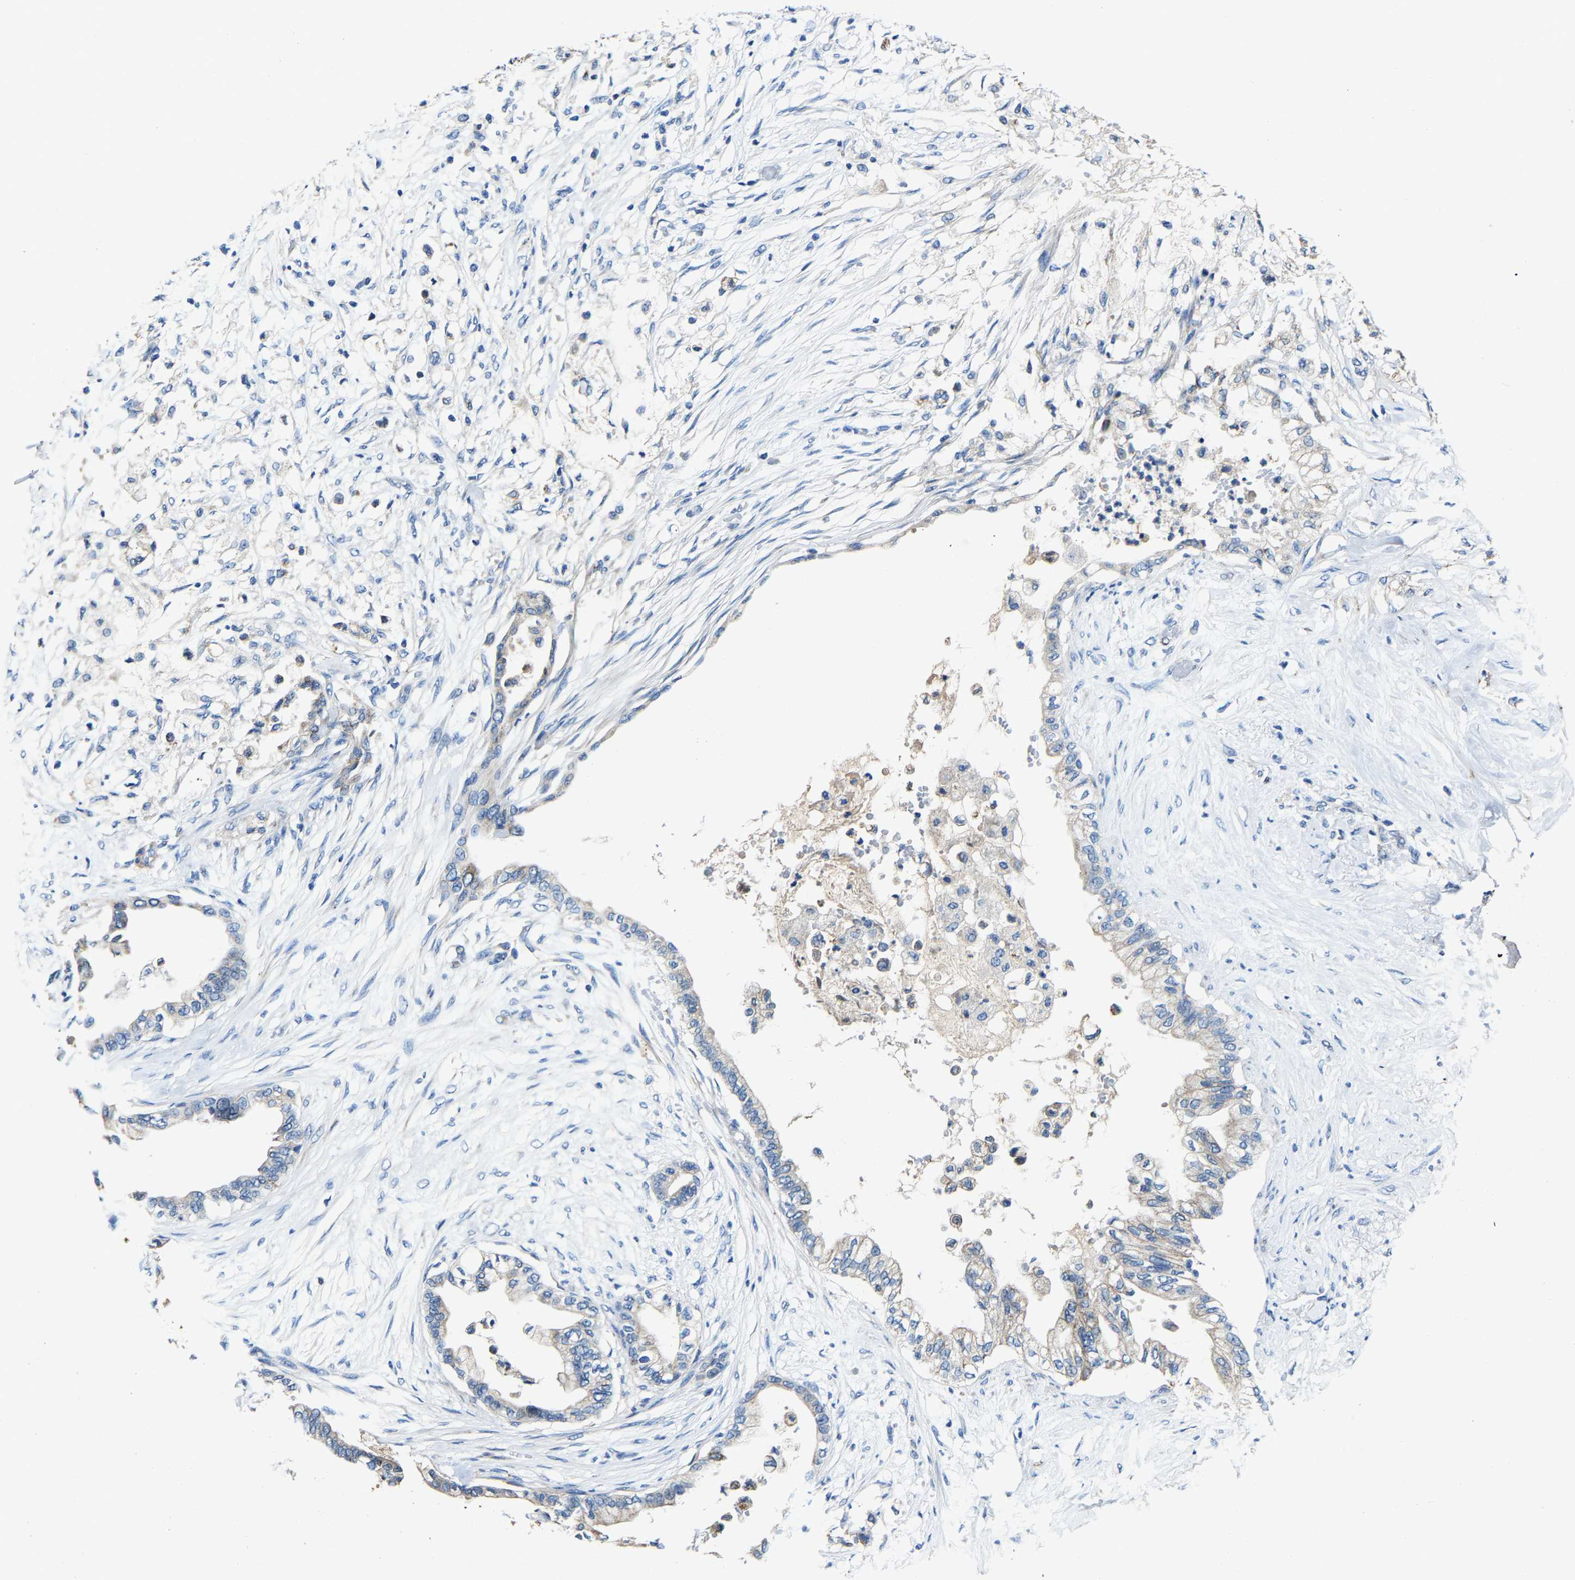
{"staining": {"intensity": "weak", "quantity": "<25%", "location": "cytoplasmic/membranous"}, "tissue": "pancreatic cancer", "cell_type": "Tumor cells", "image_type": "cancer", "snomed": [{"axis": "morphology", "description": "Normal tissue, NOS"}, {"axis": "morphology", "description": "Adenocarcinoma, NOS"}, {"axis": "topography", "description": "Pancreas"}, {"axis": "topography", "description": "Duodenum"}], "caption": "Pancreatic cancer (adenocarcinoma) was stained to show a protein in brown. There is no significant positivity in tumor cells.", "gene": "SLC25A25", "patient": {"sex": "female", "age": 60}}